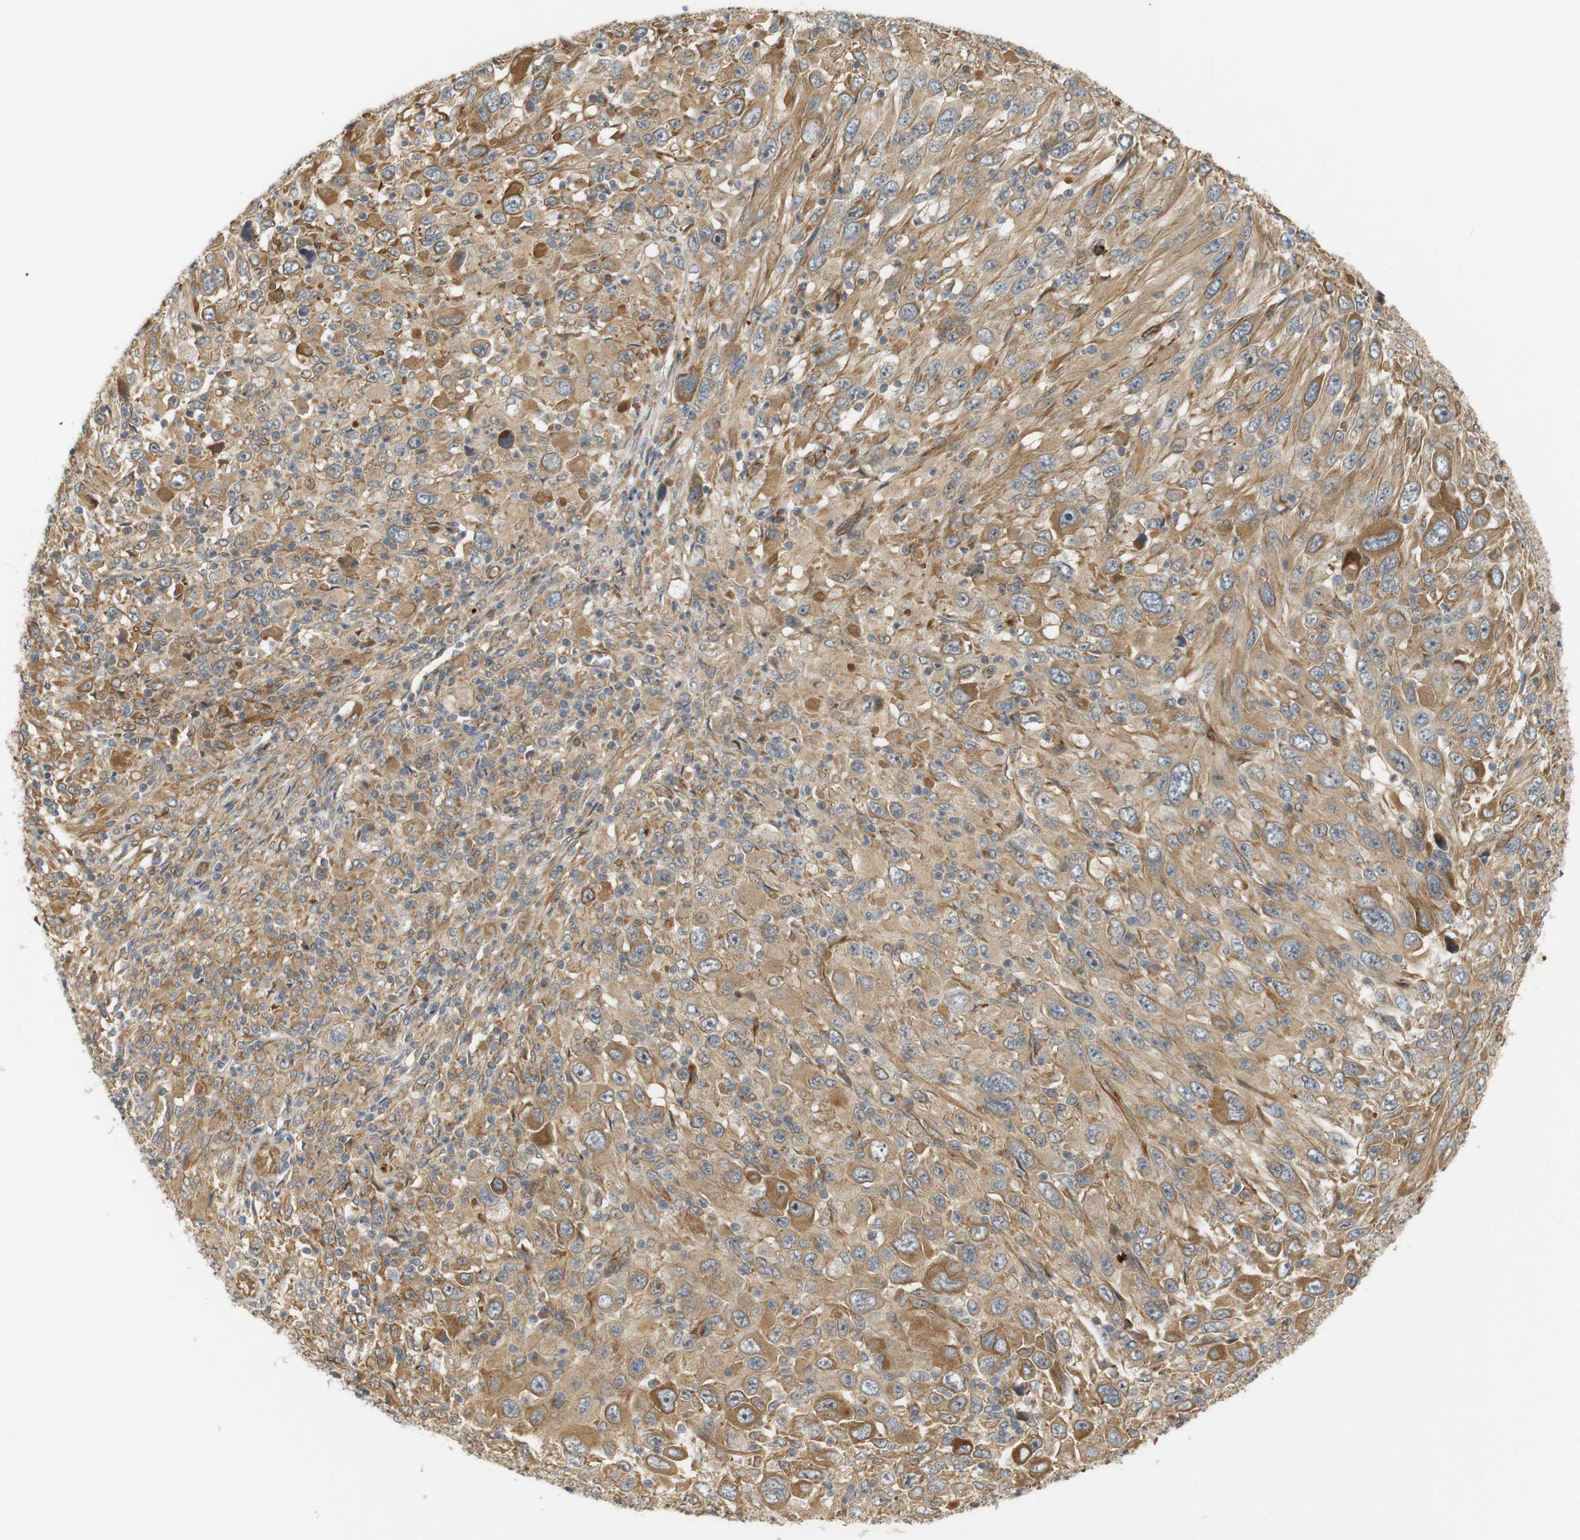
{"staining": {"intensity": "moderate", "quantity": ">75%", "location": "cytoplasmic/membranous"}, "tissue": "melanoma", "cell_type": "Tumor cells", "image_type": "cancer", "snomed": [{"axis": "morphology", "description": "Malignant melanoma, Metastatic site"}, {"axis": "topography", "description": "Skin"}], "caption": "Melanoma stained for a protein (brown) demonstrates moderate cytoplasmic/membranous positive expression in approximately >75% of tumor cells.", "gene": "RPTOR", "patient": {"sex": "female", "age": 56}}